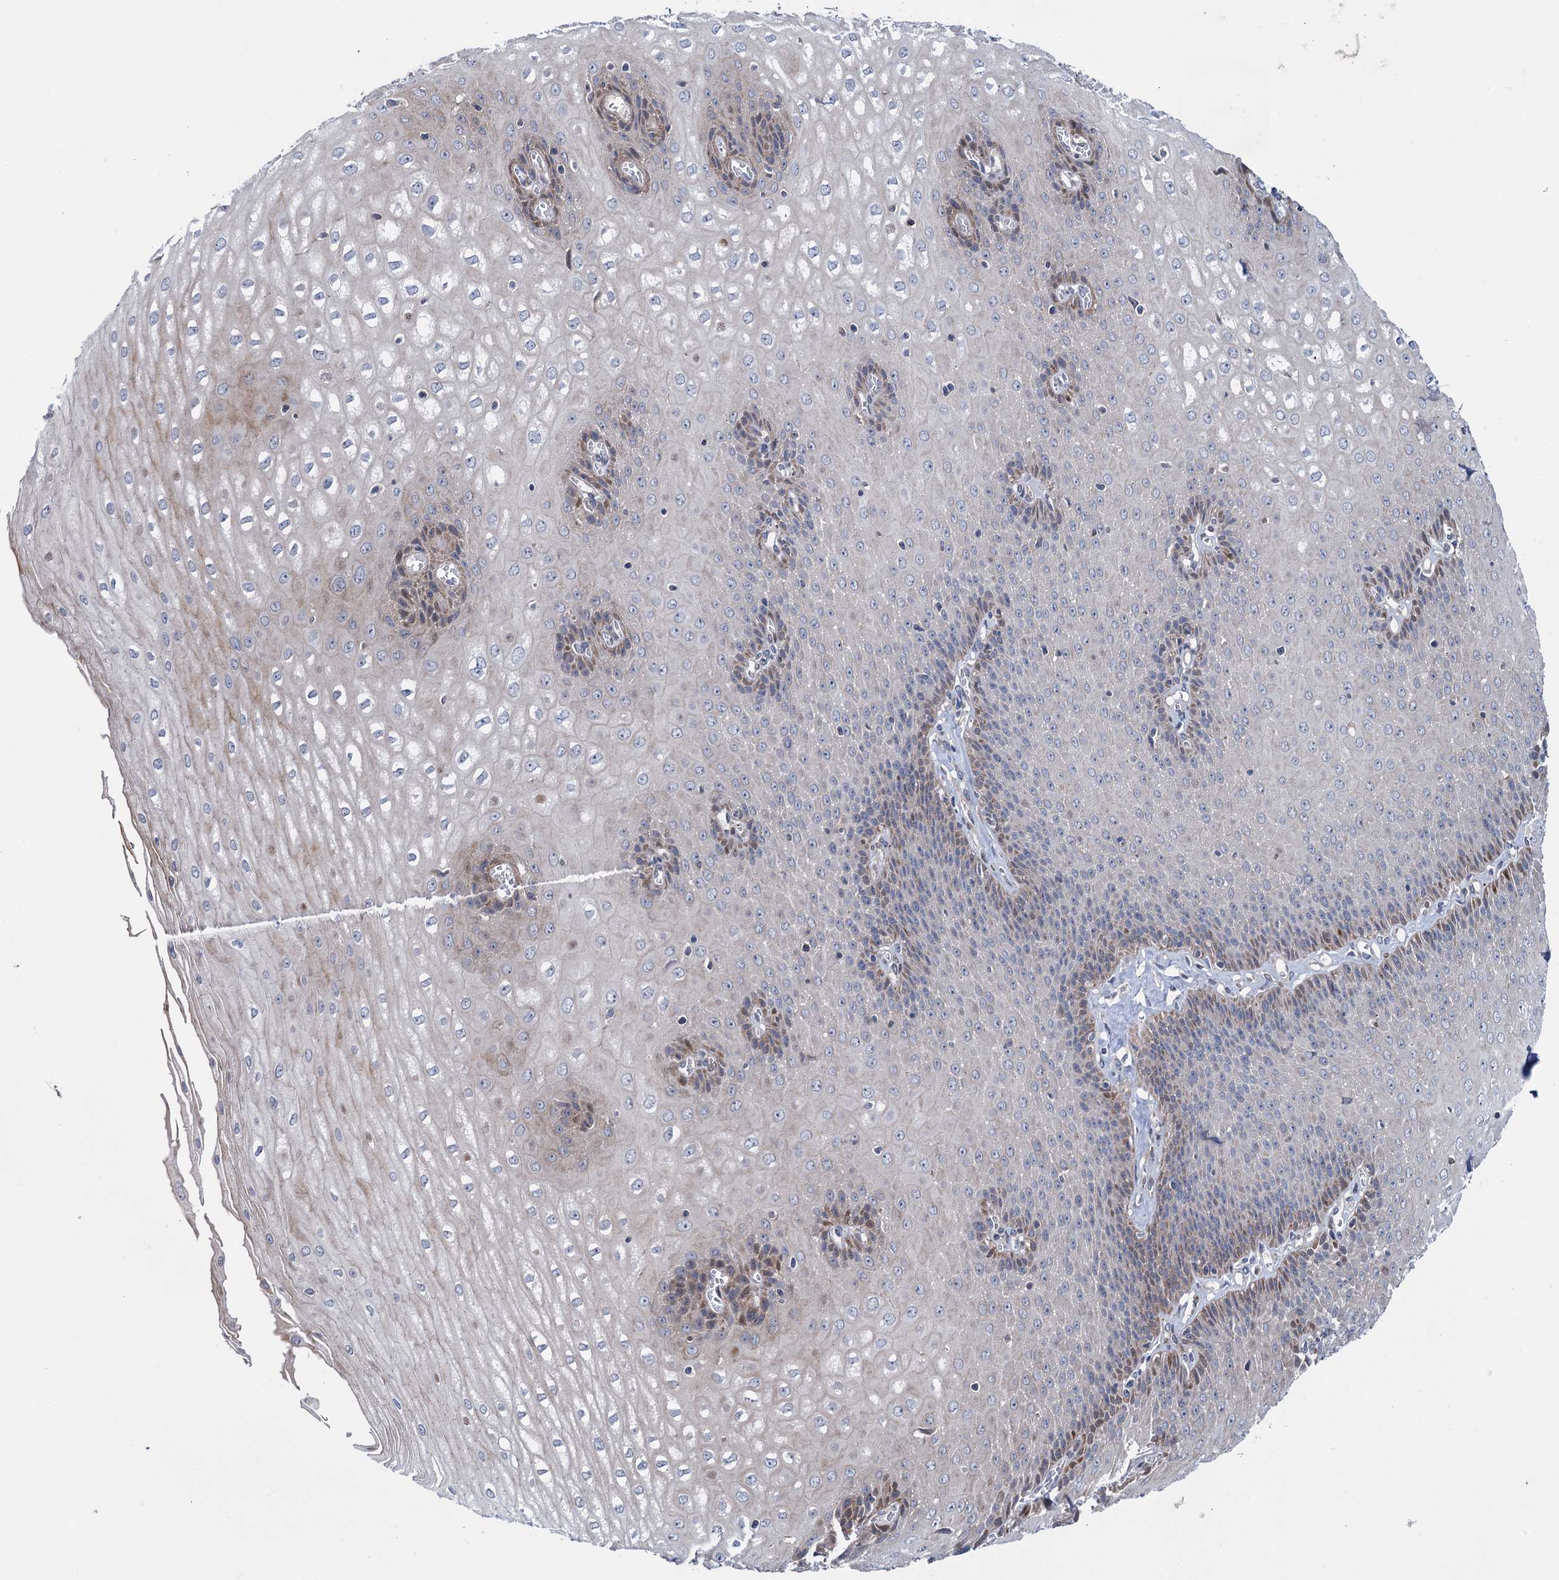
{"staining": {"intensity": "moderate", "quantity": "<25%", "location": "cytoplasmic/membranous"}, "tissue": "esophagus", "cell_type": "Squamous epithelial cells", "image_type": "normal", "snomed": [{"axis": "morphology", "description": "Normal tissue, NOS"}, {"axis": "topography", "description": "Esophagus"}], "caption": "Squamous epithelial cells demonstrate low levels of moderate cytoplasmic/membranous expression in about <25% of cells in unremarkable esophagus. (DAB IHC with brightfield microscopy, high magnification).", "gene": "UBR1", "patient": {"sex": "male", "age": 60}}